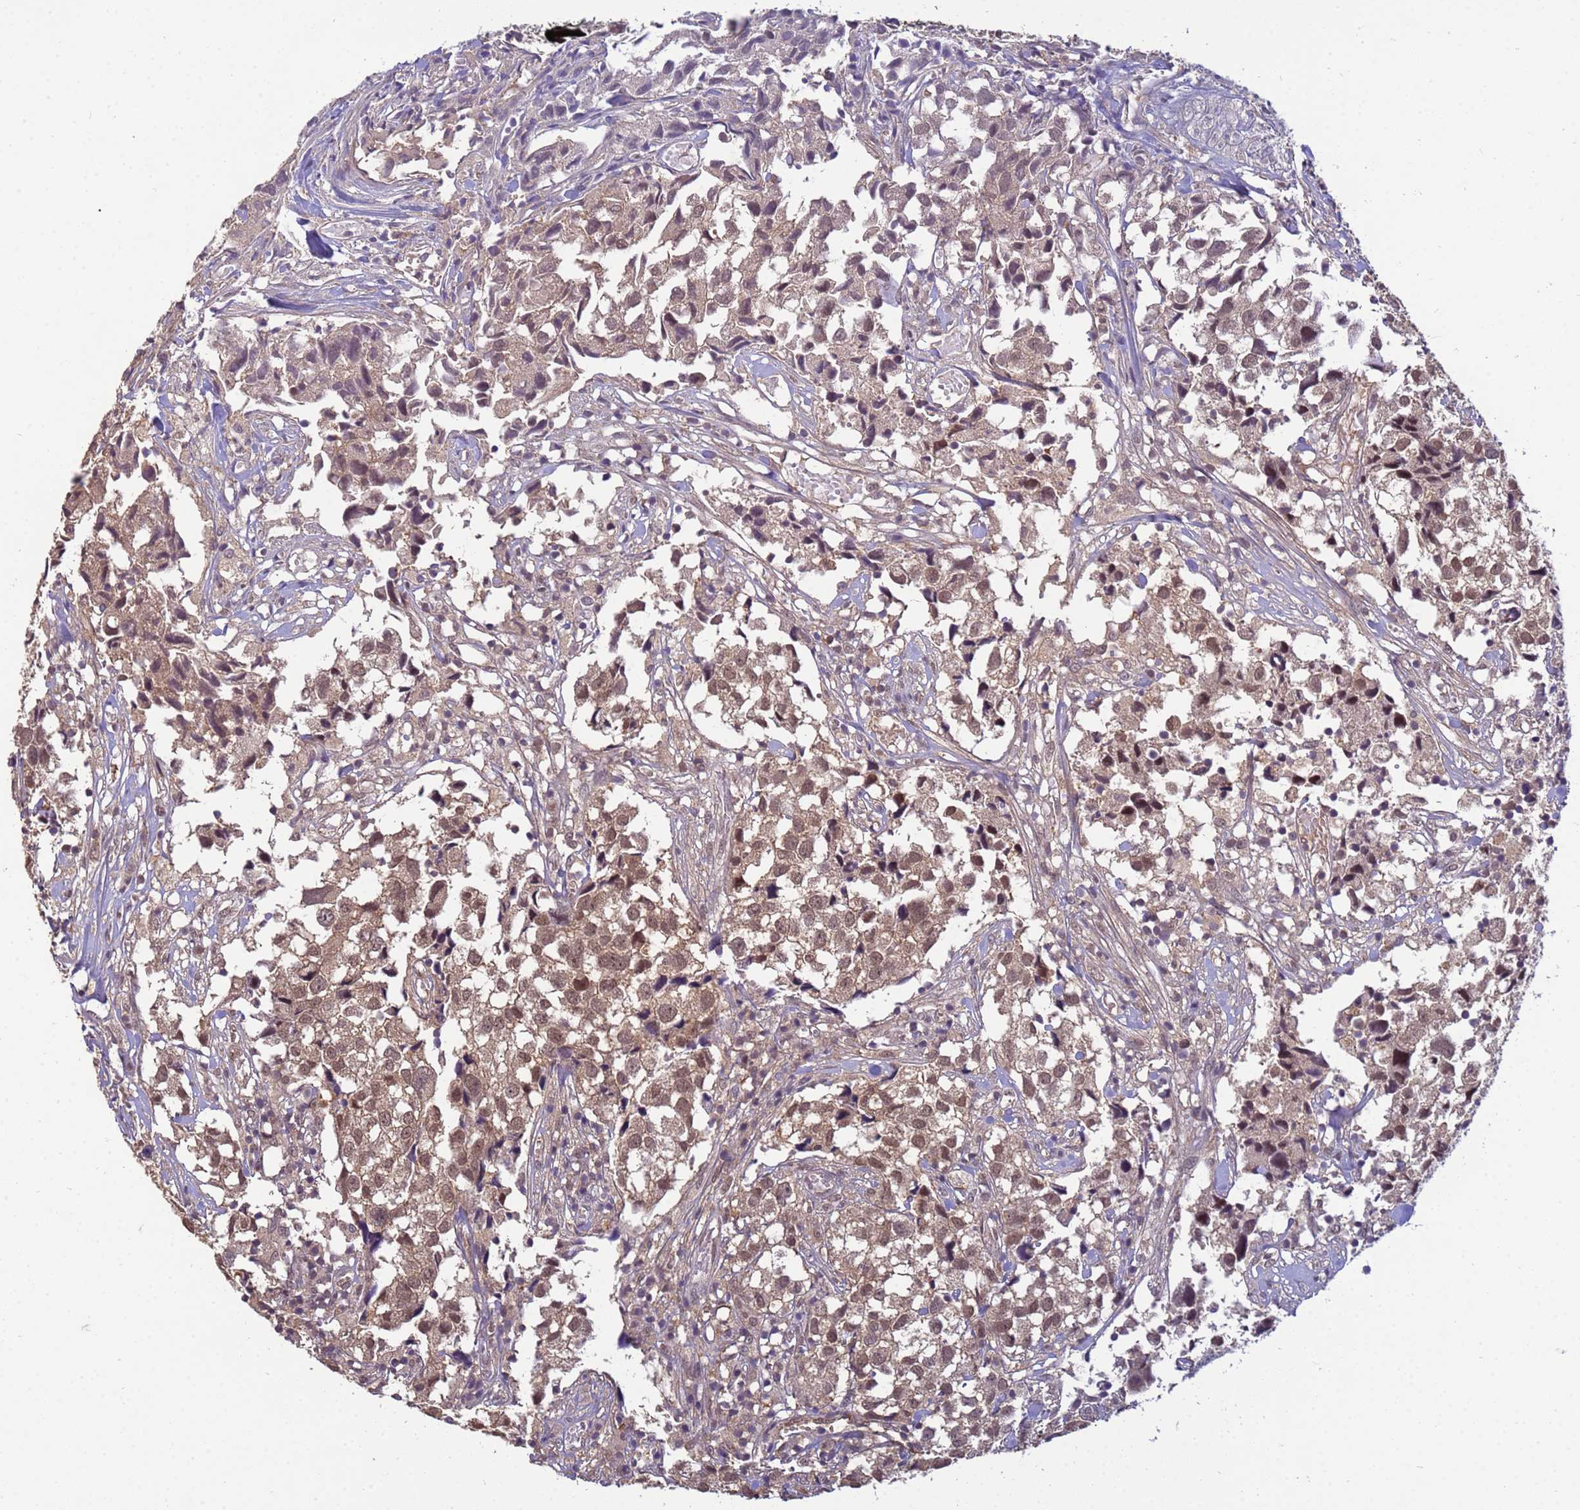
{"staining": {"intensity": "moderate", "quantity": ">75%", "location": "cytoplasmic/membranous,nuclear"}, "tissue": "urothelial cancer", "cell_type": "Tumor cells", "image_type": "cancer", "snomed": [{"axis": "morphology", "description": "Urothelial carcinoma, High grade"}, {"axis": "topography", "description": "Urinary bladder"}], "caption": "Moderate cytoplasmic/membranous and nuclear positivity for a protein is identified in approximately >75% of tumor cells of urothelial carcinoma (high-grade) using IHC.", "gene": "NPEPPS", "patient": {"sex": "female", "age": 75}}